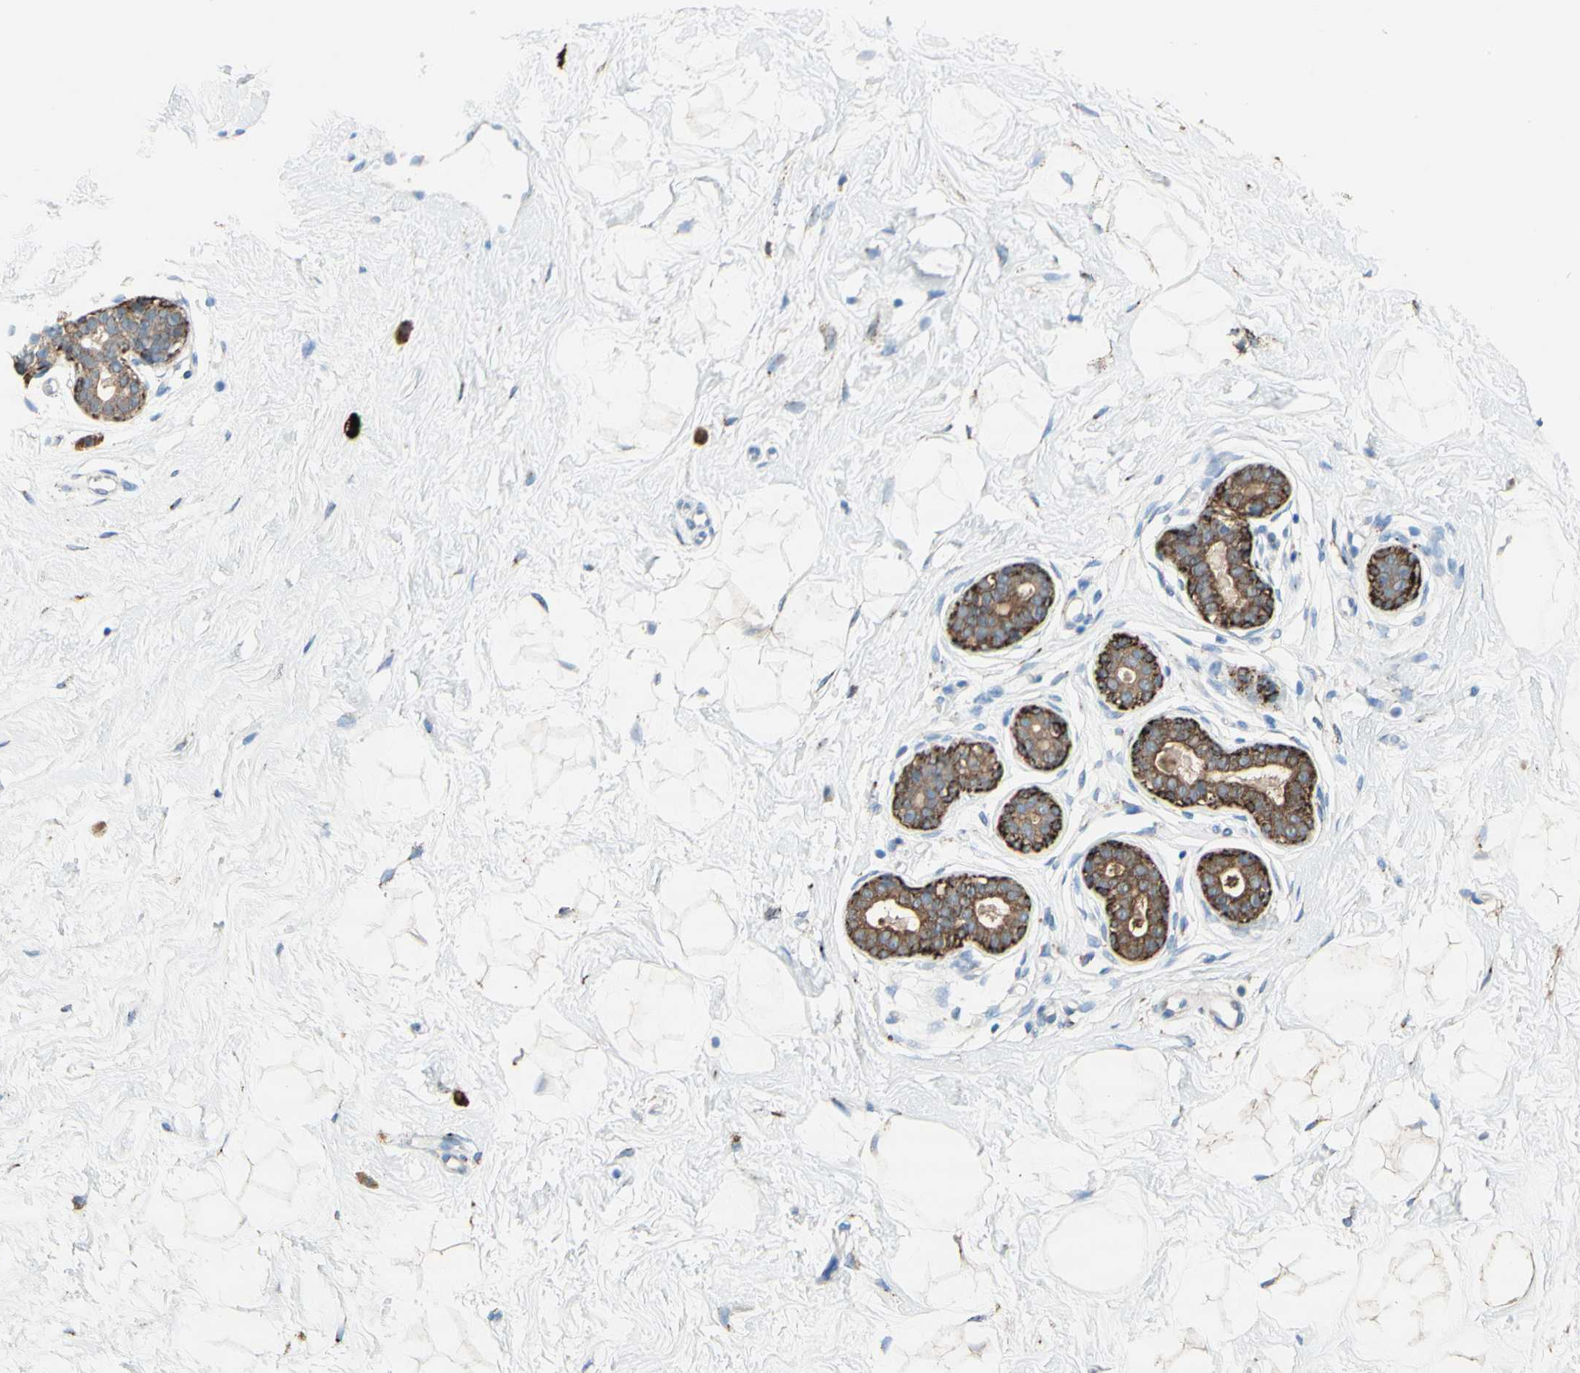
{"staining": {"intensity": "negative", "quantity": "none", "location": "none"}, "tissue": "breast", "cell_type": "Adipocytes", "image_type": "normal", "snomed": [{"axis": "morphology", "description": "Normal tissue, NOS"}, {"axis": "topography", "description": "Breast"}], "caption": "A high-resolution micrograph shows immunohistochemistry staining of benign breast, which demonstrates no significant expression in adipocytes.", "gene": "URB2", "patient": {"sex": "female", "age": 23}}